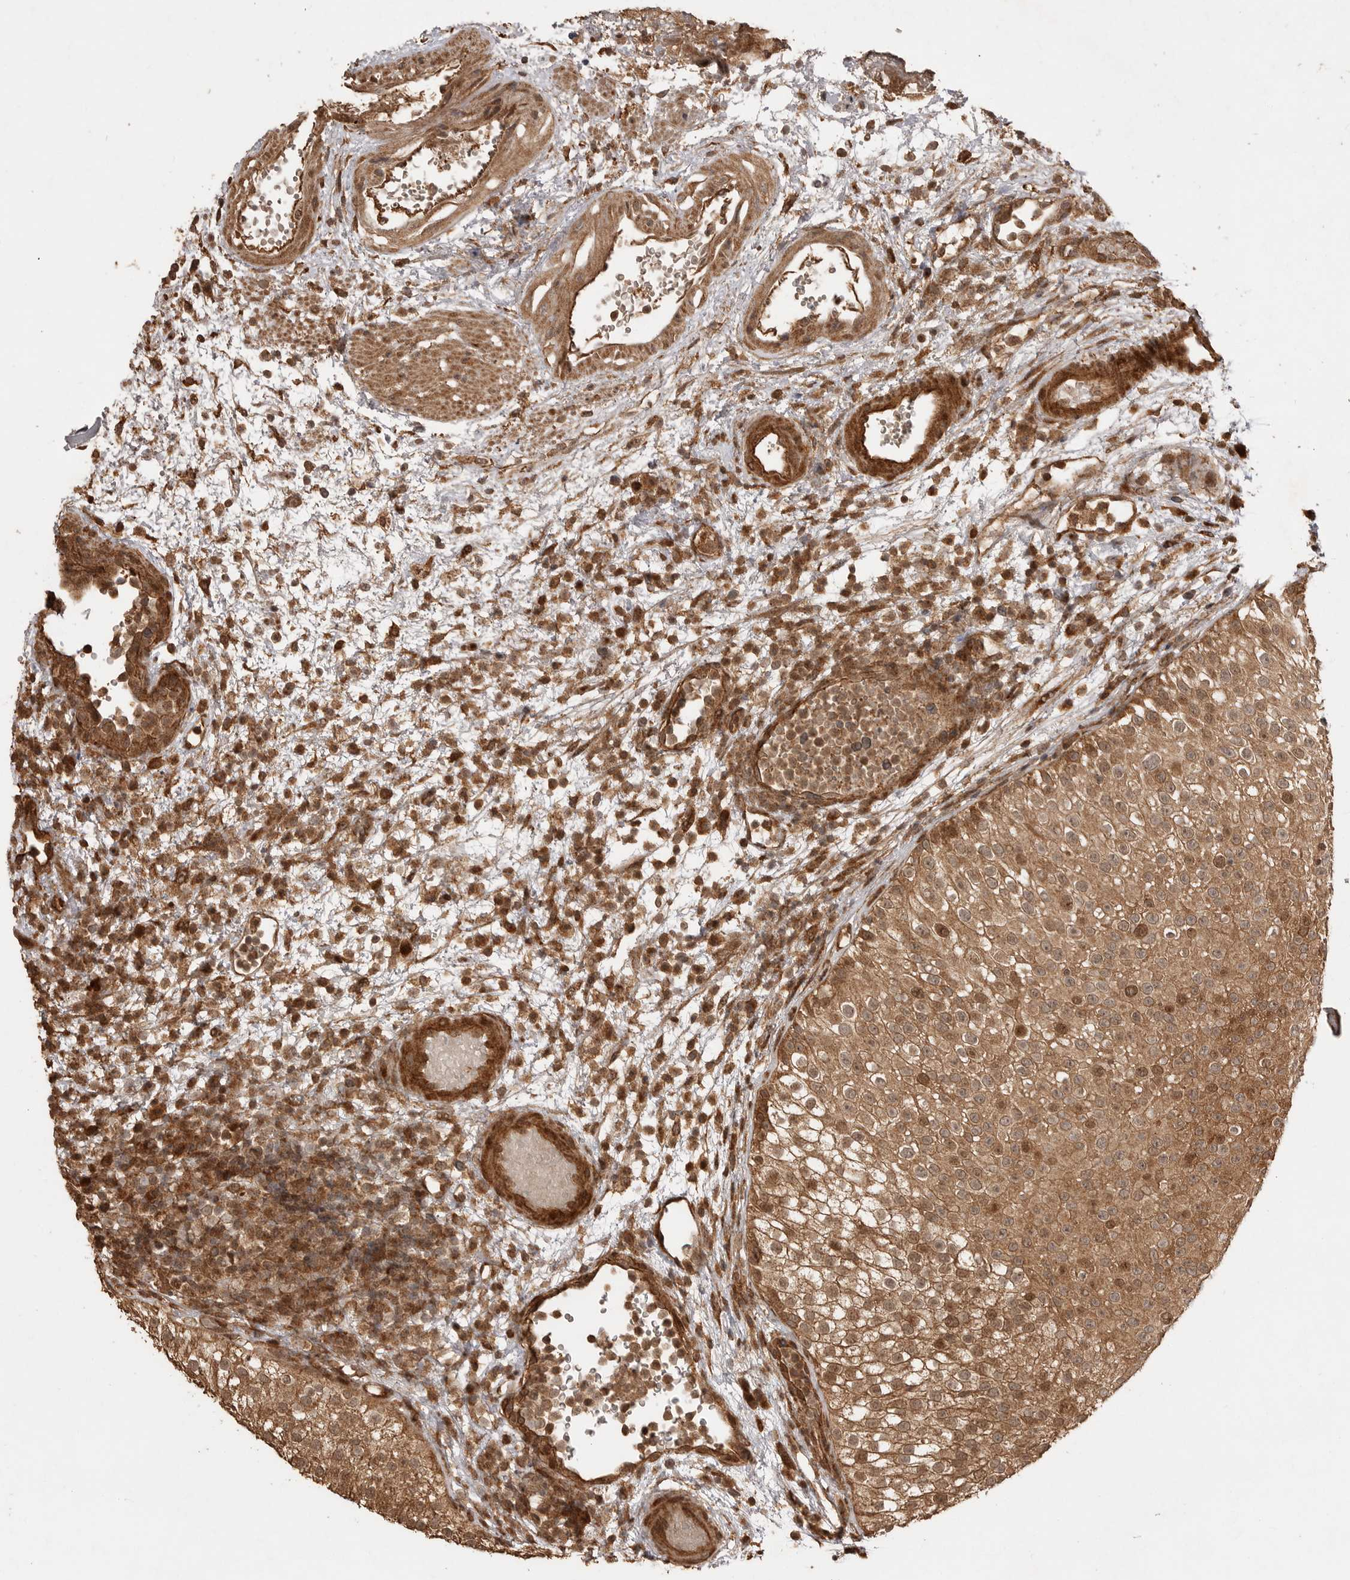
{"staining": {"intensity": "moderate", "quantity": ">75%", "location": "cytoplasmic/membranous,nuclear"}, "tissue": "urothelial cancer", "cell_type": "Tumor cells", "image_type": "cancer", "snomed": [{"axis": "morphology", "description": "Urothelial carcinoma, Low grade"}, {"axis": "topography", "description": "Urinary bladder"}], "caption": "Moderate cytoplasmic/membranous and nuclear protein staining is appreciated in approximately >75% of tumor cells in urothelial cancer.", "gene": "BOC", "patient": {"sex": "male", "age": 78}}